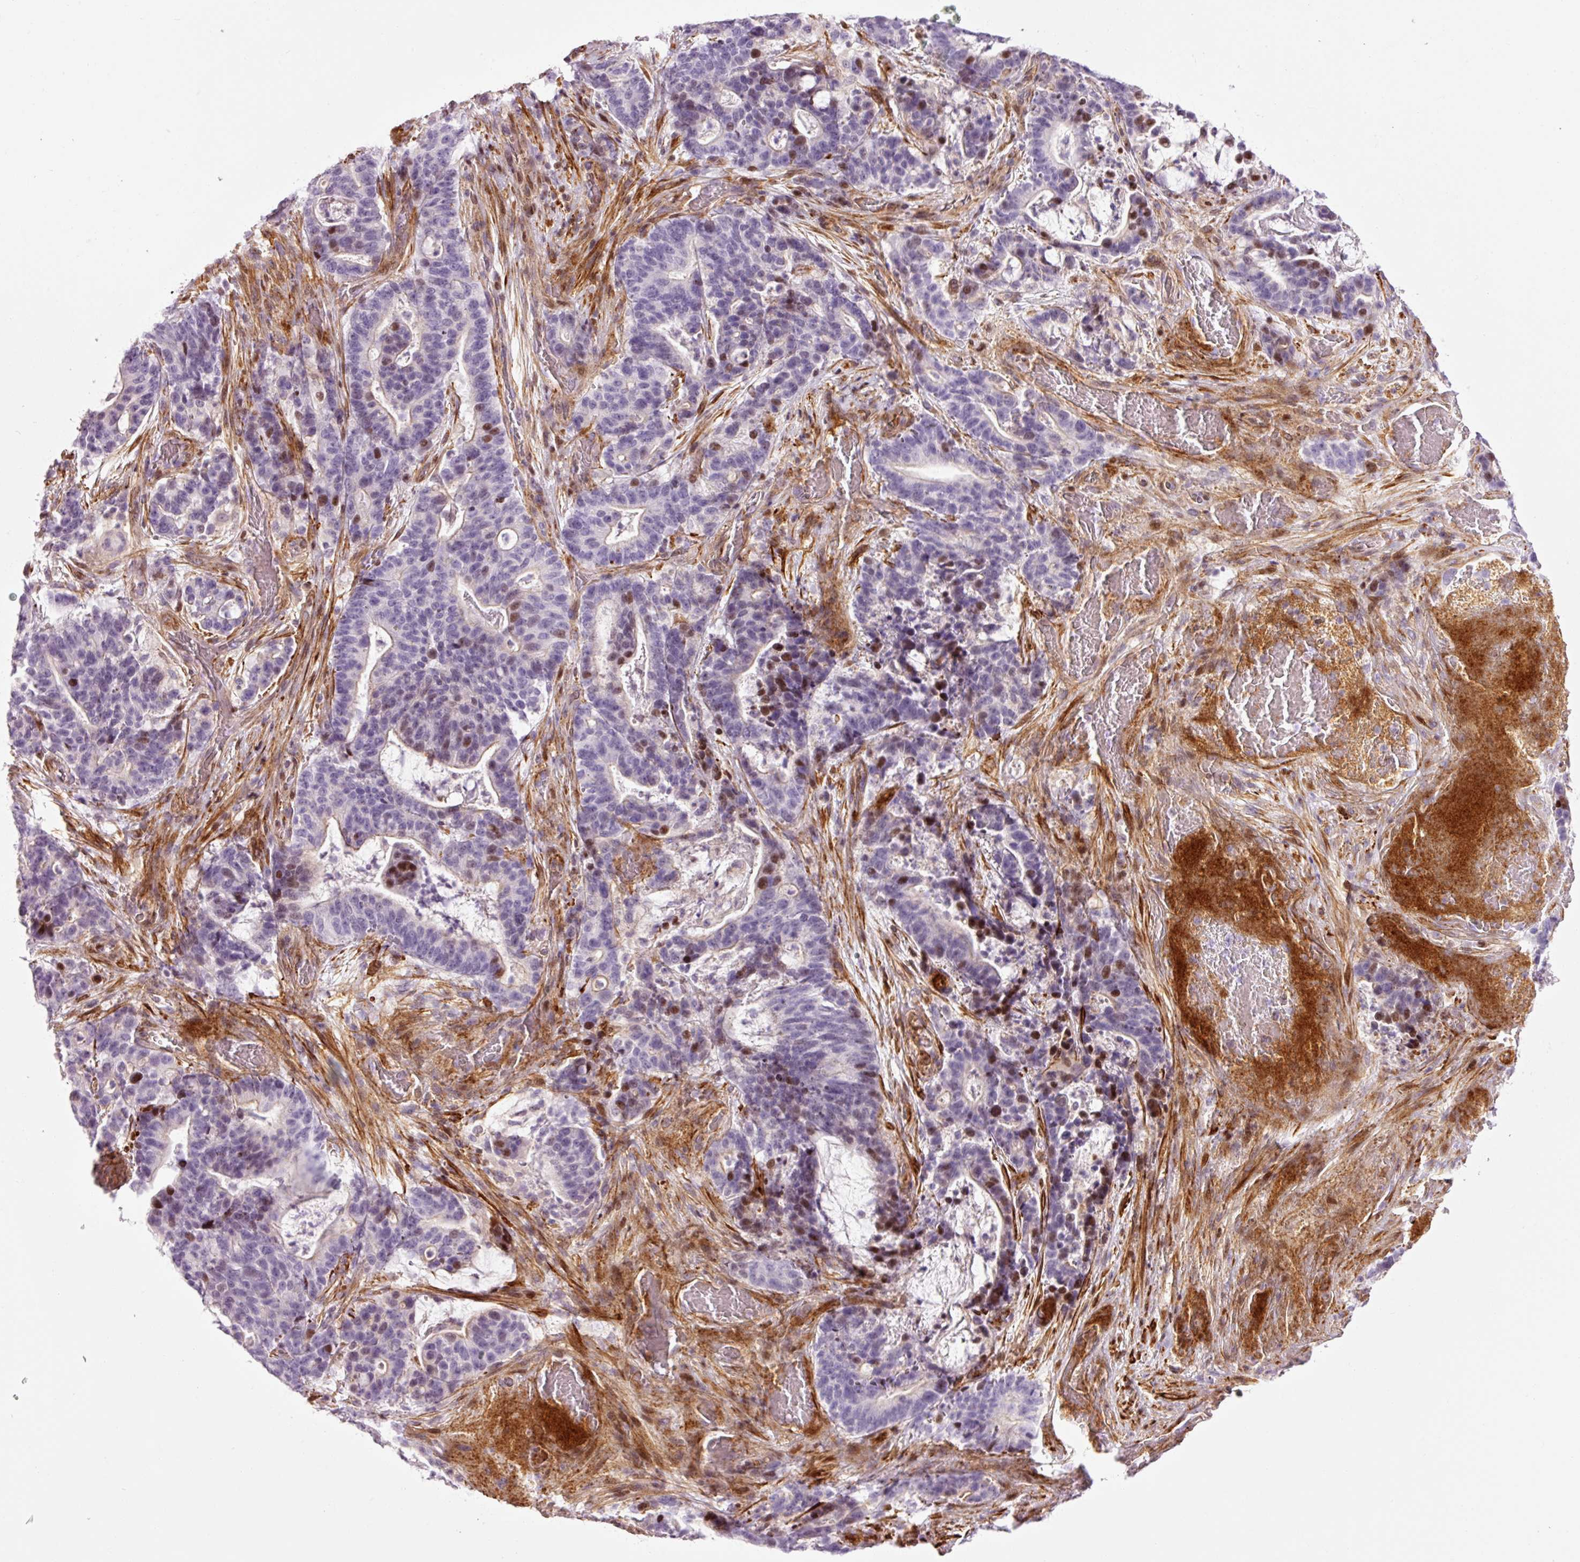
{"staining": {"intensity": "moderate", "quantity": "<25%", "location": "nuclear"}, "tissue": "stomach cancer", "cell_type": "Tumor cells", "image_type": "cancer", "snomed": [{"axis": "morphology", "description": "Normal tissue, NOS"}, {"axis": "morphology", "description": "Adenocarcinoma, NOS"}, {"axis": "topography", "description": "Stomach"}], "caption": "Protein staining of stomach cancer (adenocarcinoma) tissue reveals moderate nuclear positivity in approximately <25% of tumor cells. Immunohistochemistry (ihc) stains the protein of interest in brown and the nuclei are stained blue.", "gene": "ANKRD20A1", "patient": {"sex": "female", "age": 64}}